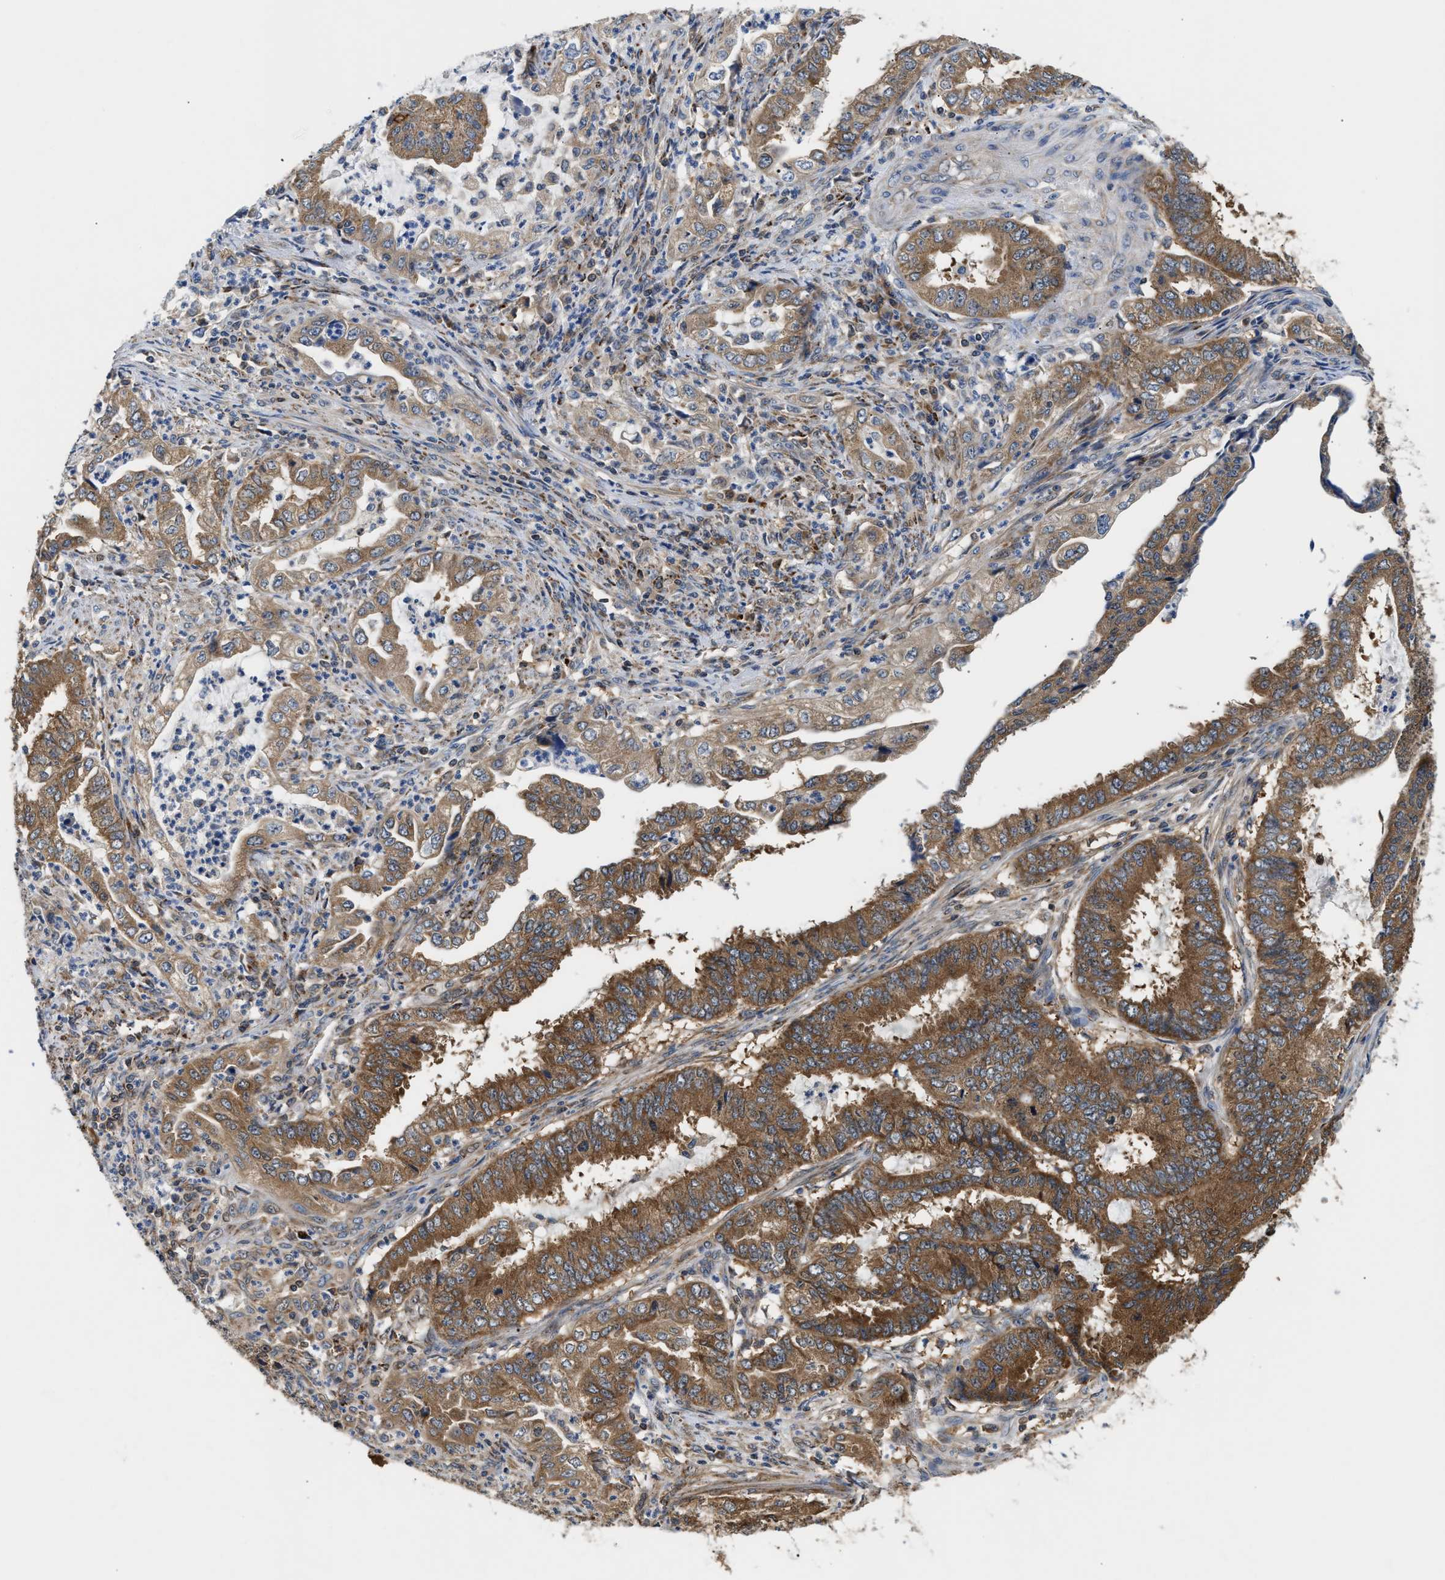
{"staining": {"intensity": "strong", "quantity": "25%-75%", "location": "cytoplasmic/membranous"}, "tissue": "endometrial cancer", "cell_type": "Tumor cells", "image_type": "cancer", "snomed": [{"axis": "morphology", "description": "Adenocarcinoma, NOS"}, {"axis": "topography", "description": "Endometrium"}], "caption": "Endometrial cancer (adenocarcinoma) stained for a protein demonstrates strong cytoplasmic/membranous positivity in tumor cells.", "gene": "CCM2", "patient": {"sex": "female", "age": 51}}